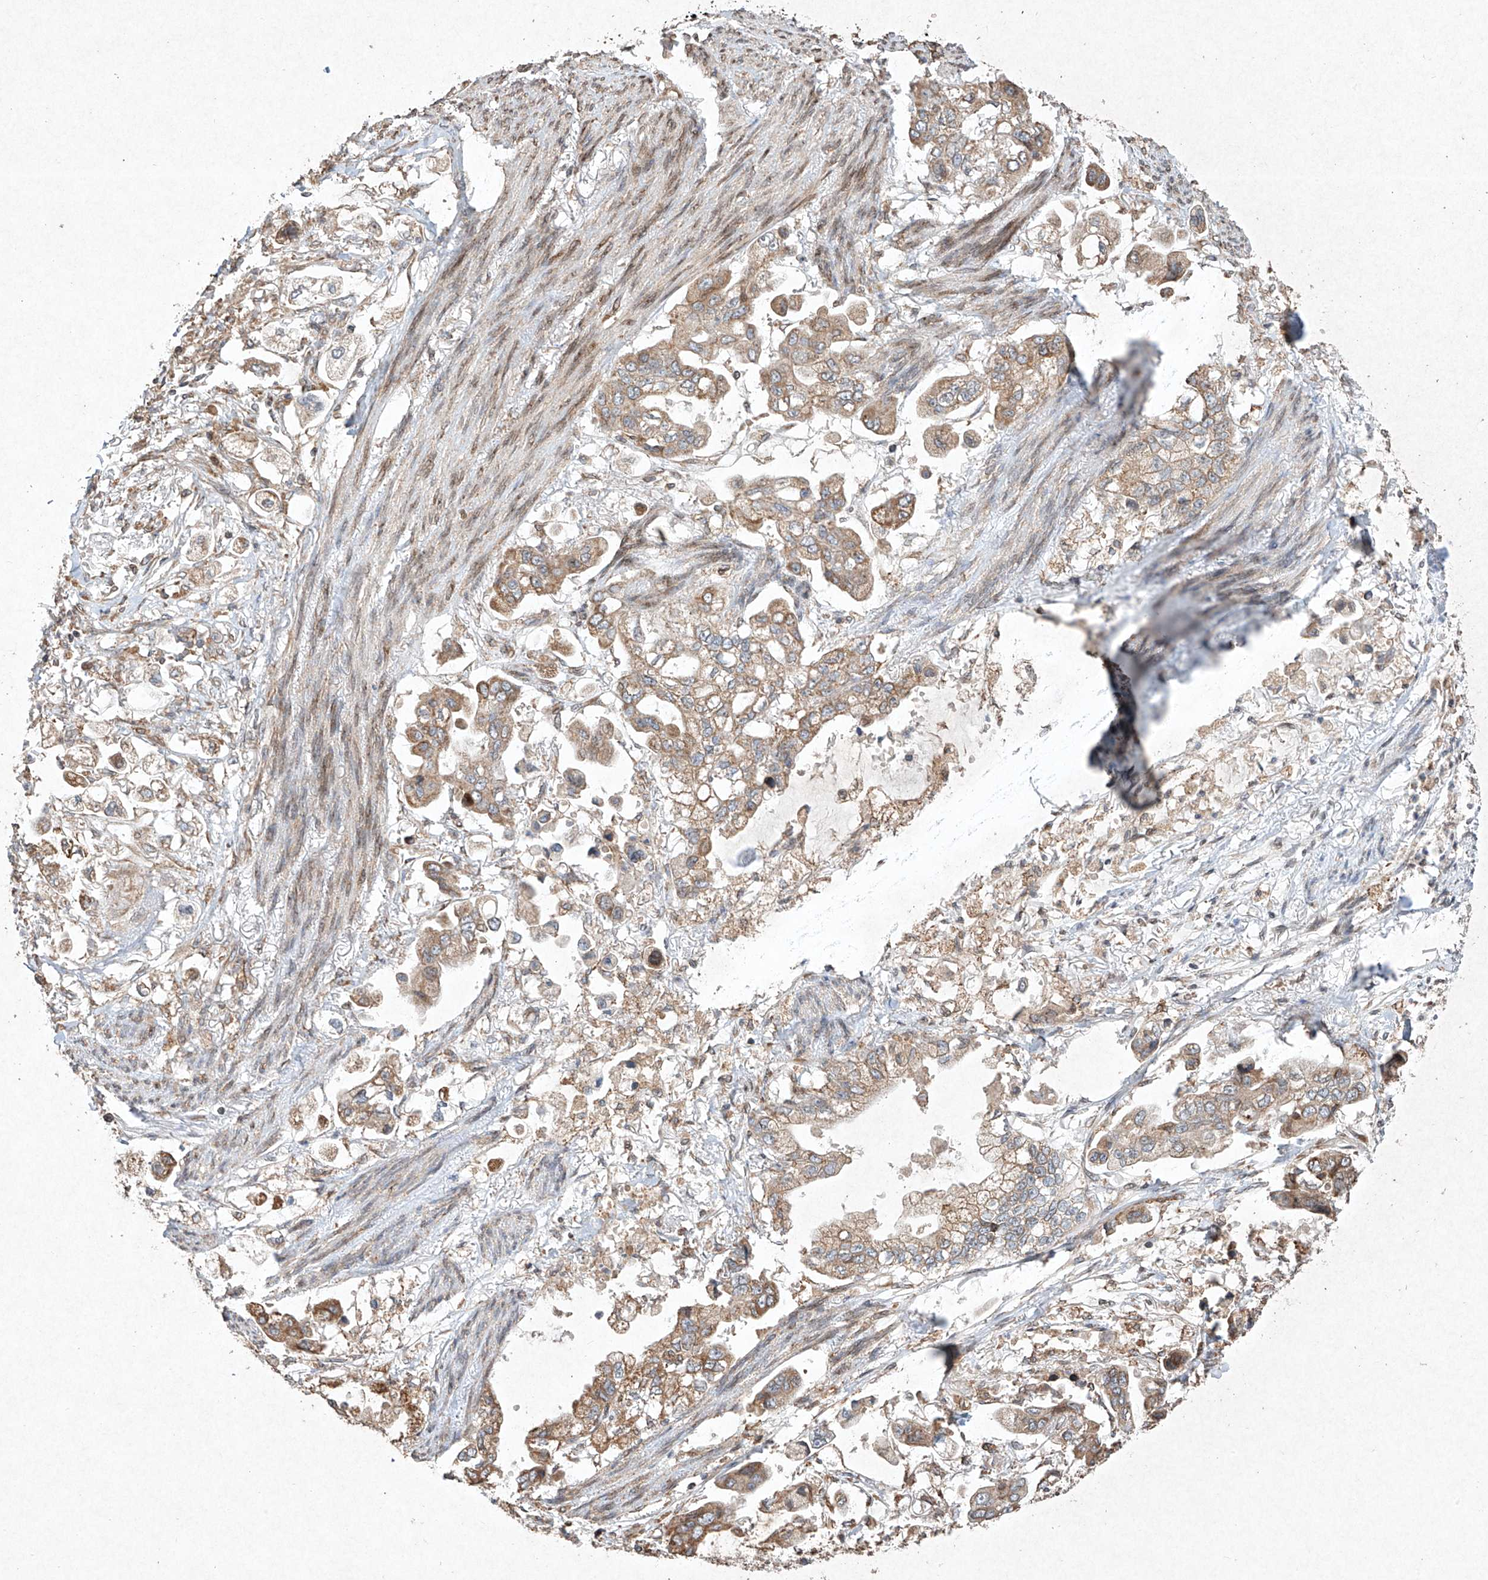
{"staining": {"intensity": "moderate", "quantity": ">75%", "location": "cytoplasmic/membranous"}, "tissue": "stomach cancer", "cell_type": "Tumor cells", "image_type": "cancer", "snomed": [{"axis": "morphology", "description": "Adenocarcinoma, NOS"}, {"axis": "topography", "description": "Stomach"}], "caption": "A high-resolution micrograph shows immunohistochemistry staining of stomach cancer, which exhibits moderate cytoplasmic/membranous positivity in about >75% of tumor cells.", "gene": "SEMA3B", "patient": {"sex": "male", "age": 62}}